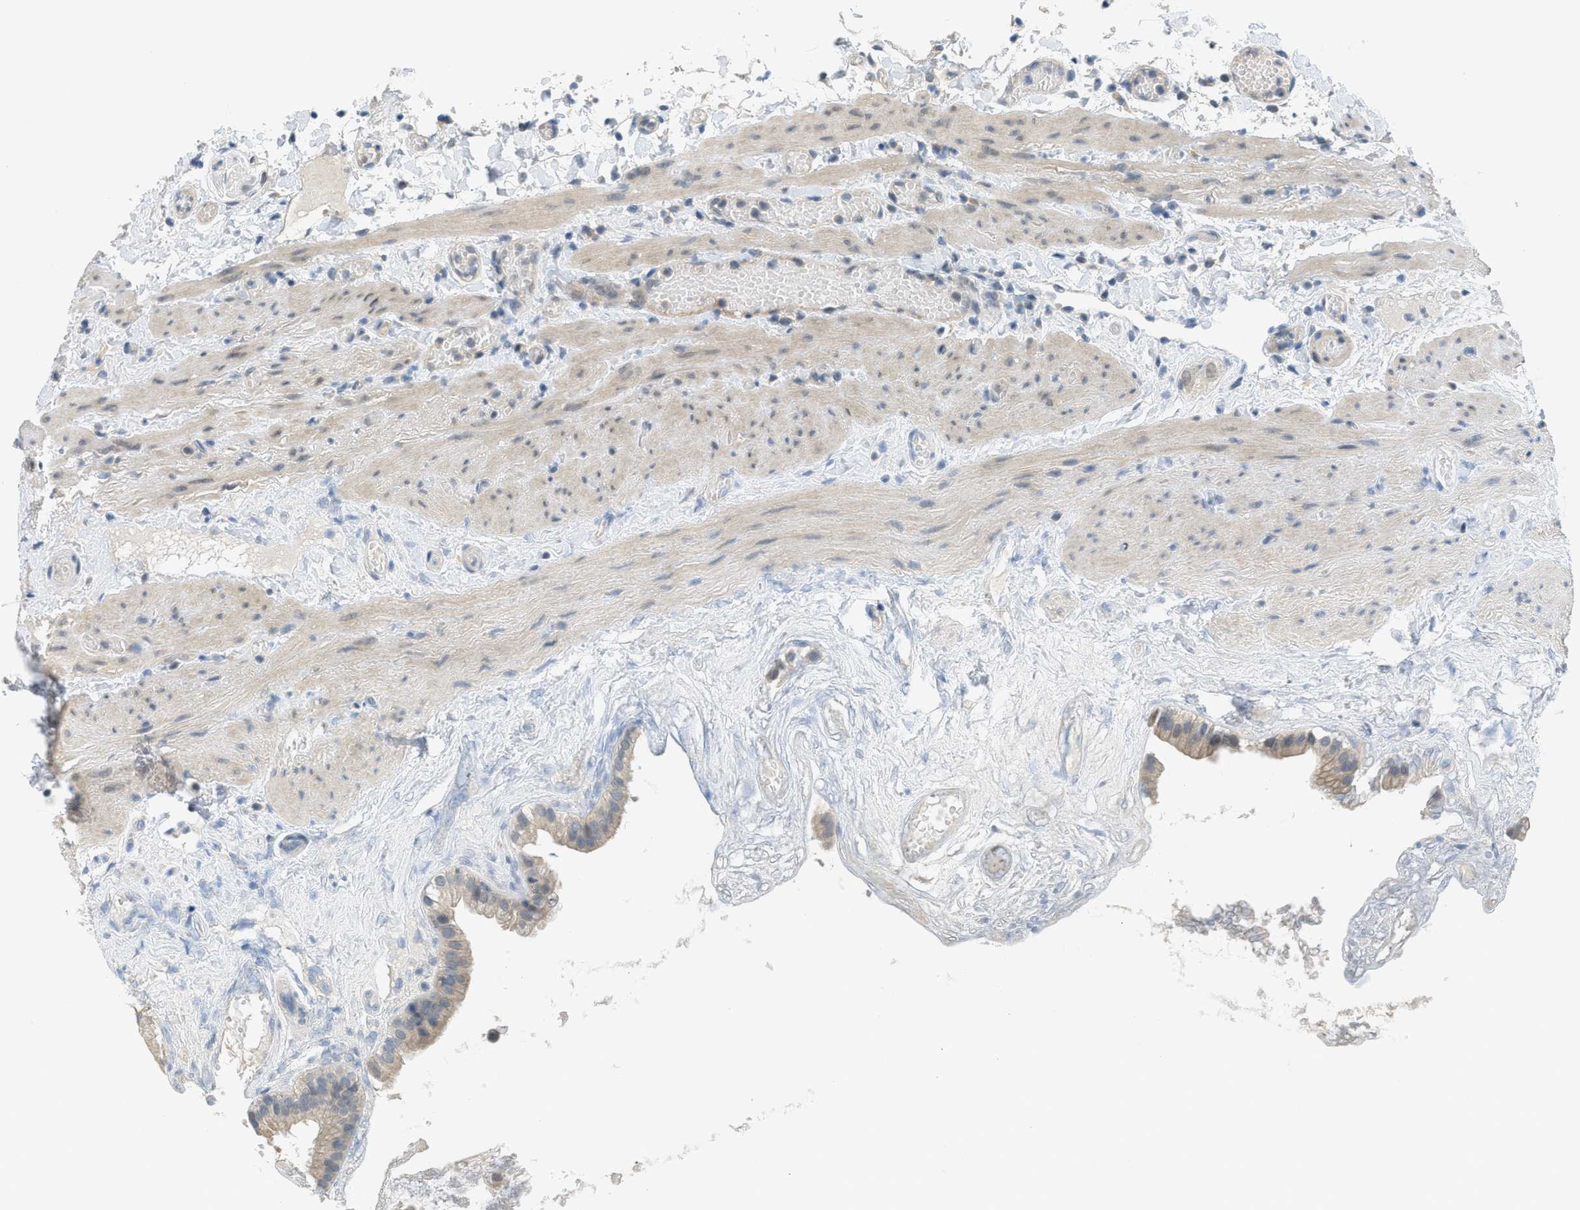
{"staining": {"intensity": "weak", "quantity": ">75%", "location": "cytoplasmic/membranous"}, "tissue": "gallbladder", "cell_type": "Glandular cells", "image_type": "normal", "snomed": [{"axis": "morphology", "description": "Normal tissue, NOS"}, {"axis": "topography", "description": "Gallbladder"}], "caption": "A brown stain shows weak cytoplasmic/membranous expression of a protein in glandular cells of unremarkable human gallbladder.", "gene": "TNFAIP1", "patient": {"sex": "female", "age": 26}}